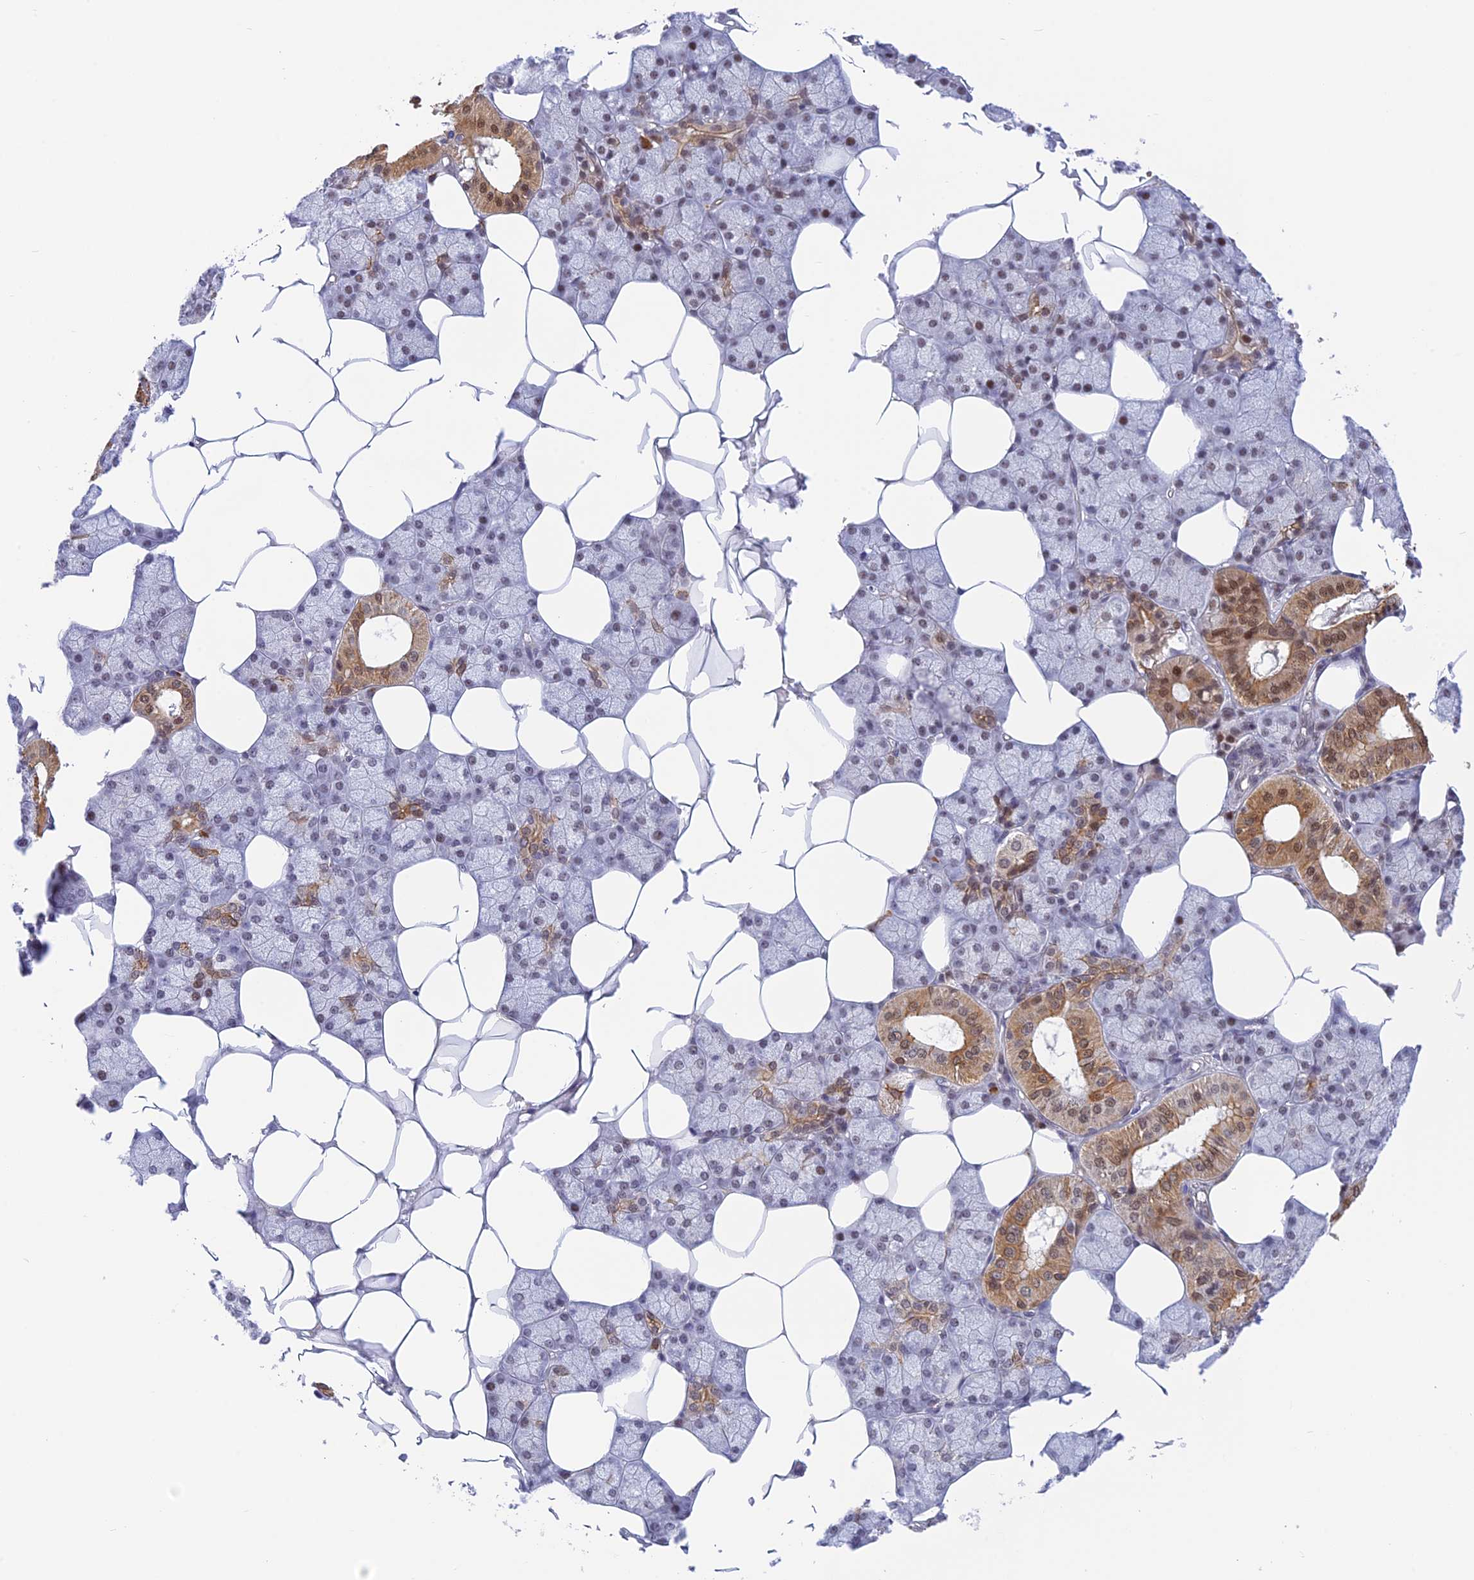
{"staining": {"intensity": "moderate", "quantity": "25%-75%", "location": "cytoplasmic/membranous,nuclear"}, "tissue": "salivary gland", "cell_type": "Glandular cells", "image_type": "normal", "snomed": [{"axis": "morphology", "description": "Normal tissue, NOS"}, {"axis": "topography", "description": "Salivary gland"}], "caption": "The micrograph demonstrates a brown stain indicating the presence of a protein in the cytoplasmic/membranous,nuclear of glandular cells in salivary gland.", "gene": "TCEA1", "patient": {"sex": "male", "age": 62}}